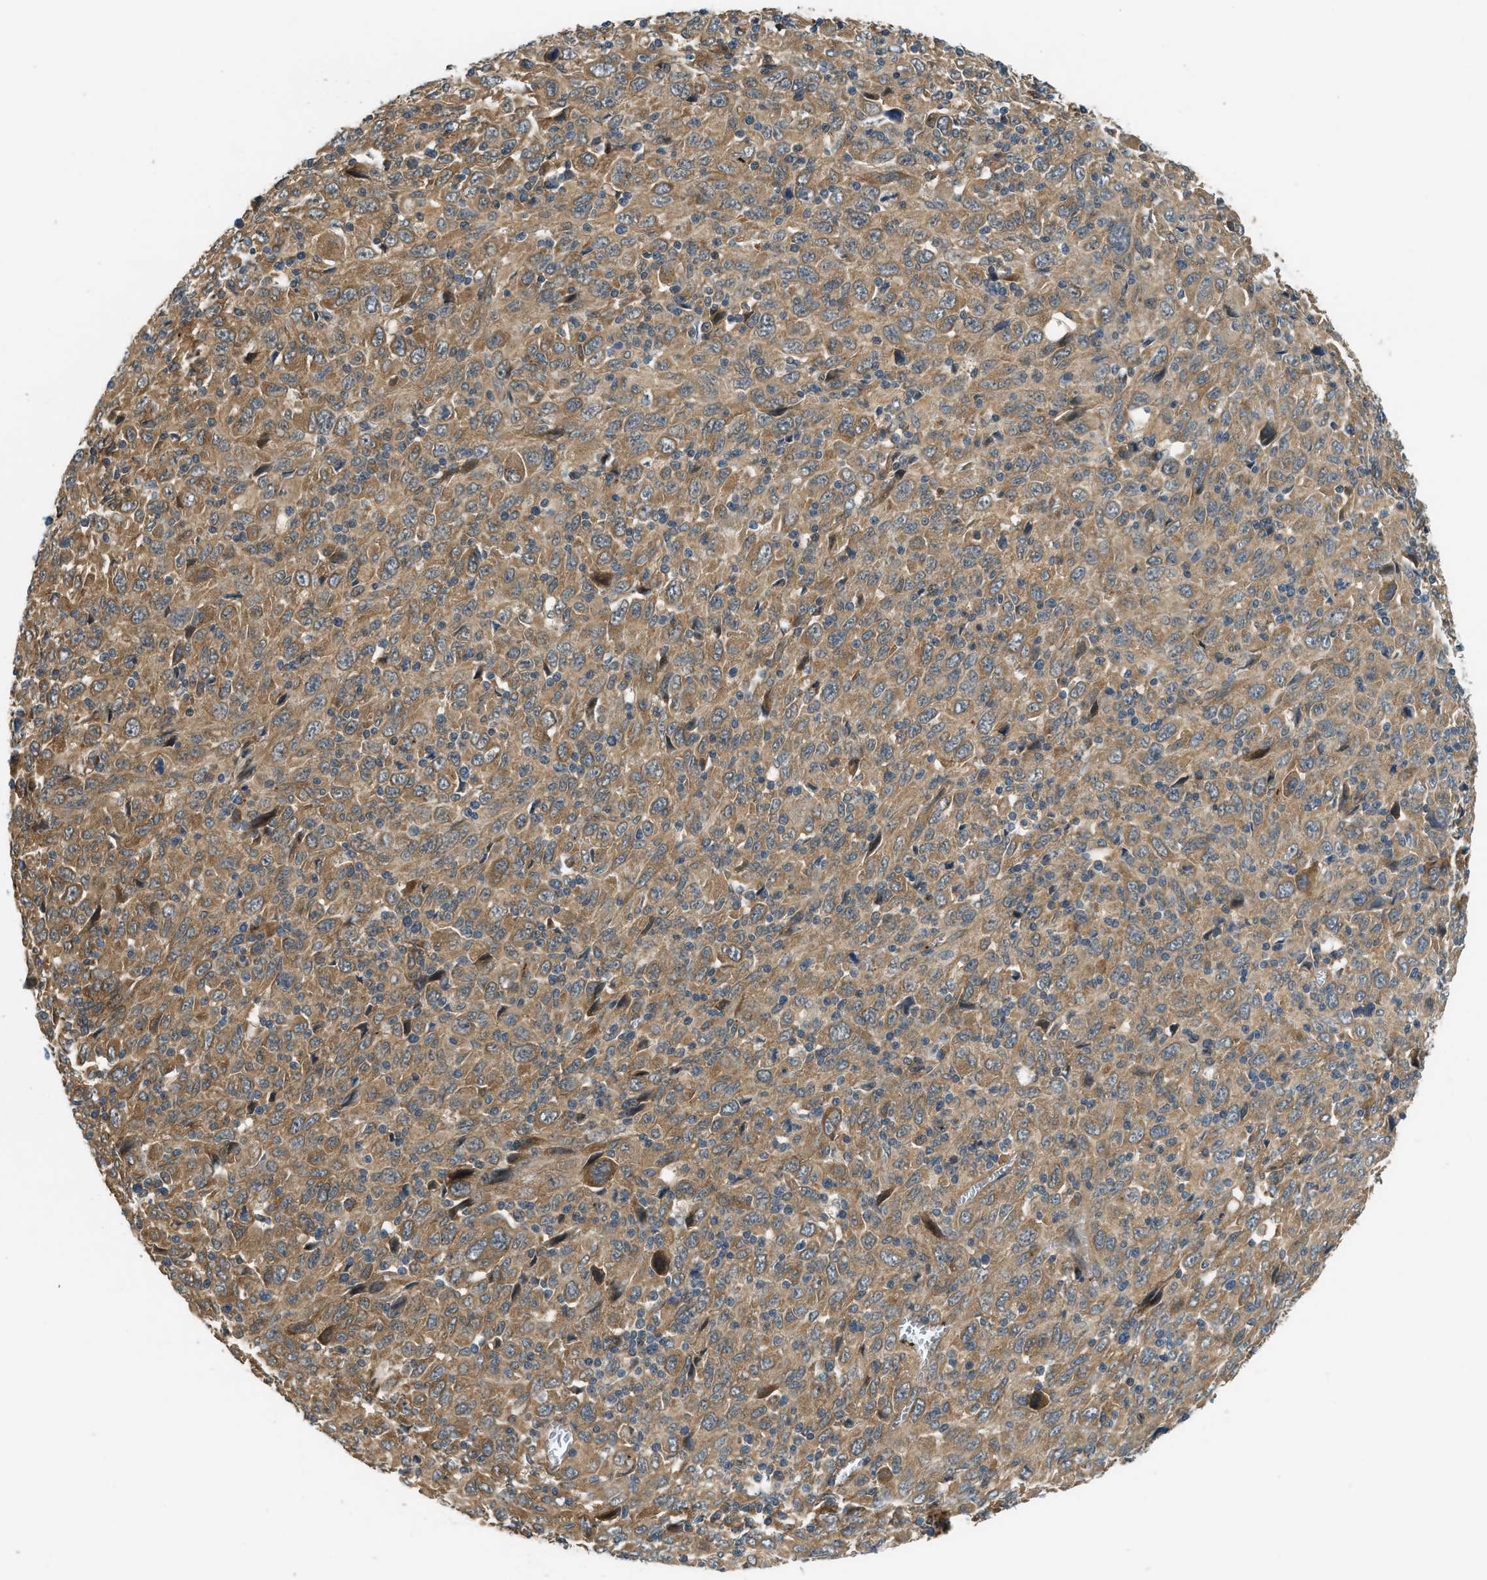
{"staining": {"intensity": "moderate", "quantity": ">75%", "location": "cytoplasmic/membranous"}, "tissue": "melanoma", "cell_type": "Tumor cells", "image_type": "cancer", "snomed": [{"axis": "morphology", "description": "Malignant melanoma, Metastatic site"}, {"axis": "topography", "description": "Skin"}], "caption": "Immunohistochemical staining of melanoma reveals moderate cytoplasmic/membranous protein staining in about >75% of tumor cells.", "gene": "CGN", "patient": {"sex": "female", "age": 56}}